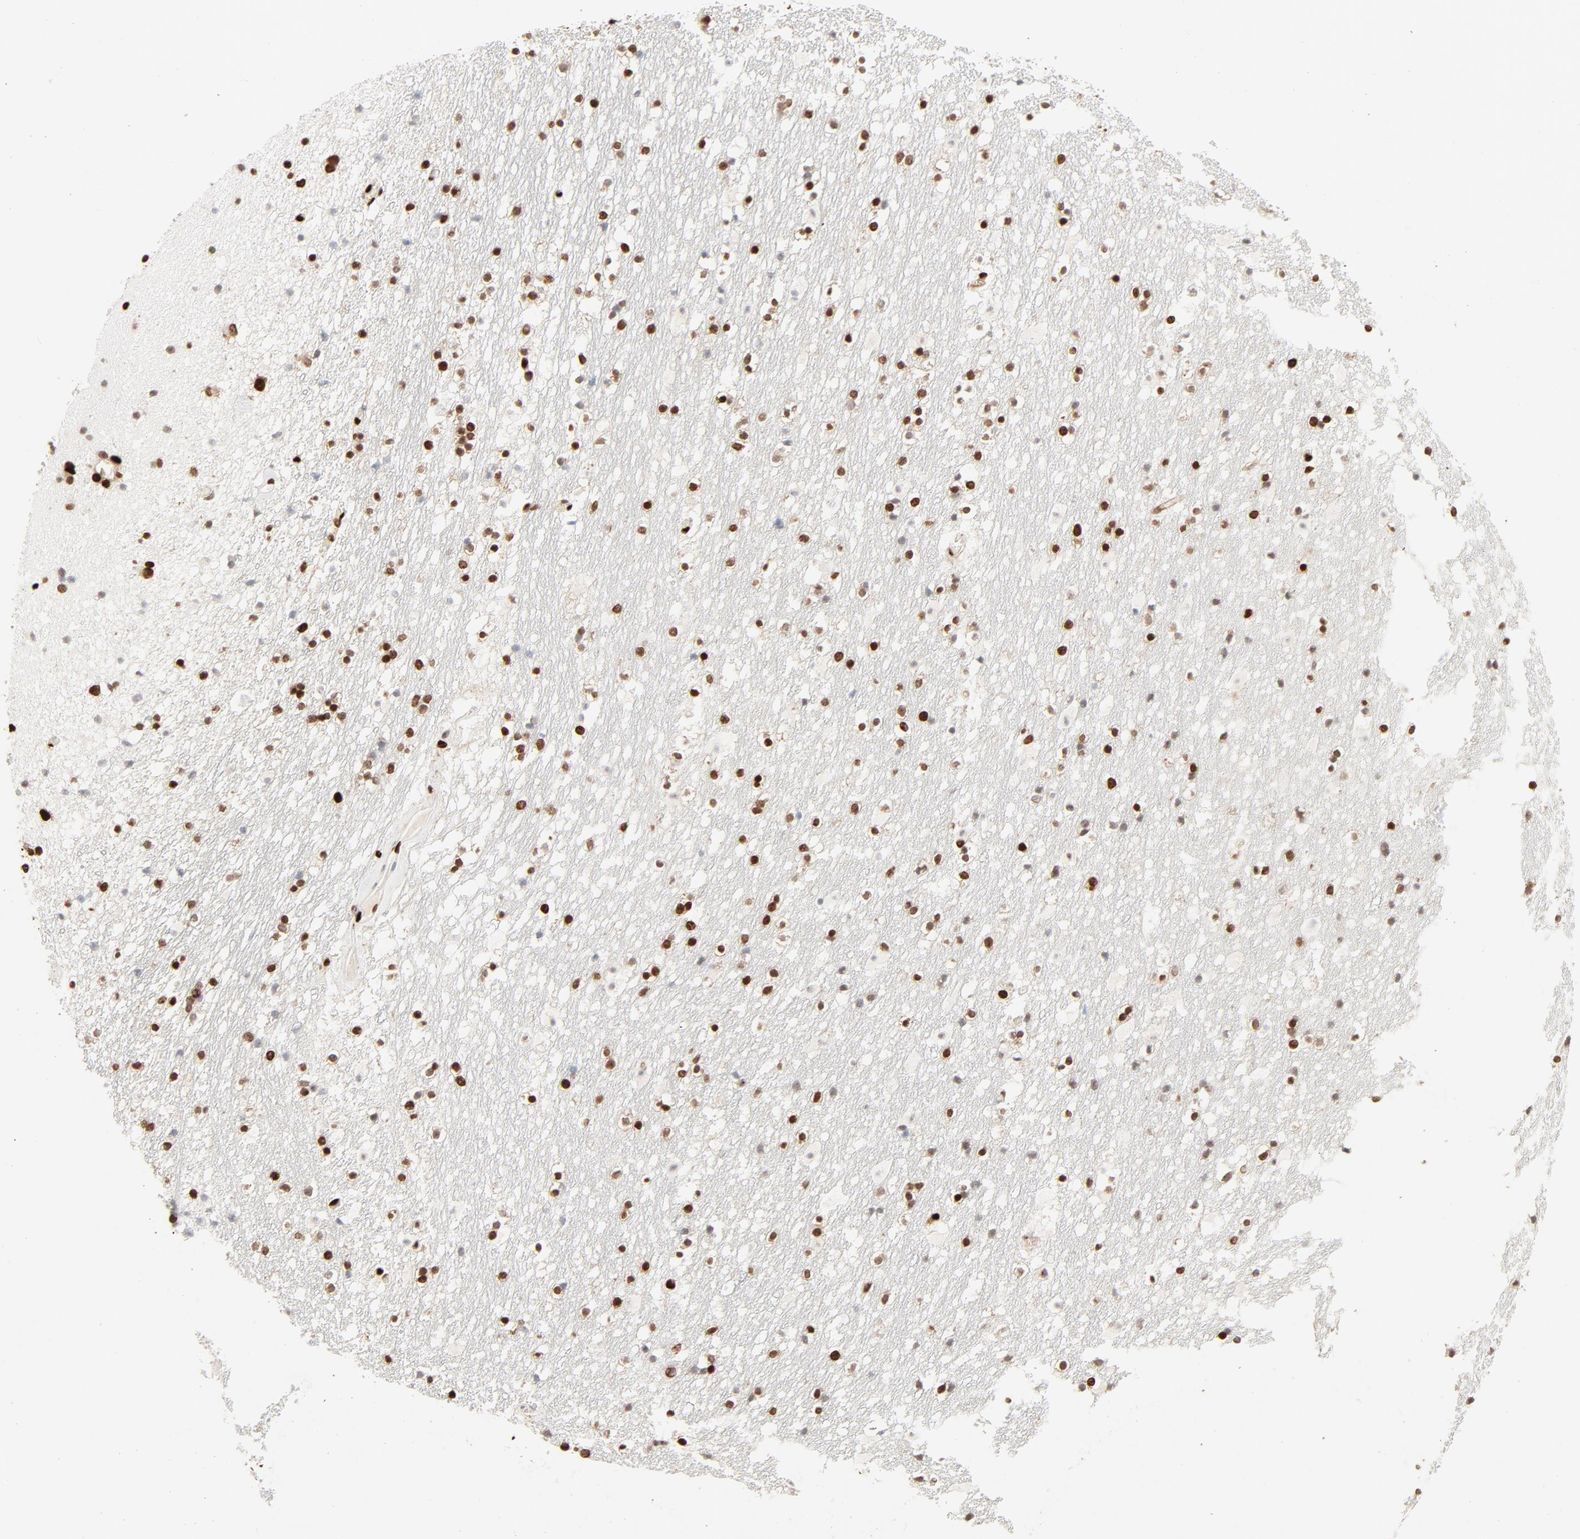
{"staining": {"intensity": "strong", "quantity": "25%-75%", "location": "nuclear"}, "tissue": "caudate", "cell_type": "Glial cells", "image_type": "normal", "snomed": [{"axis": "morphology", "description": "Normal tissue, NOS"}, {"axis": "topography", "description": "Lateral ventricle wall"}], "caption": "A brown stain highlights strong nuclear positivity of a protein in glial cells of unremarkable human caudate. Ihc stains the protein in brown and the nuclei are stained blue.", "gene": "HMGB1", "patient": {"sex": "male", "age": 45}}